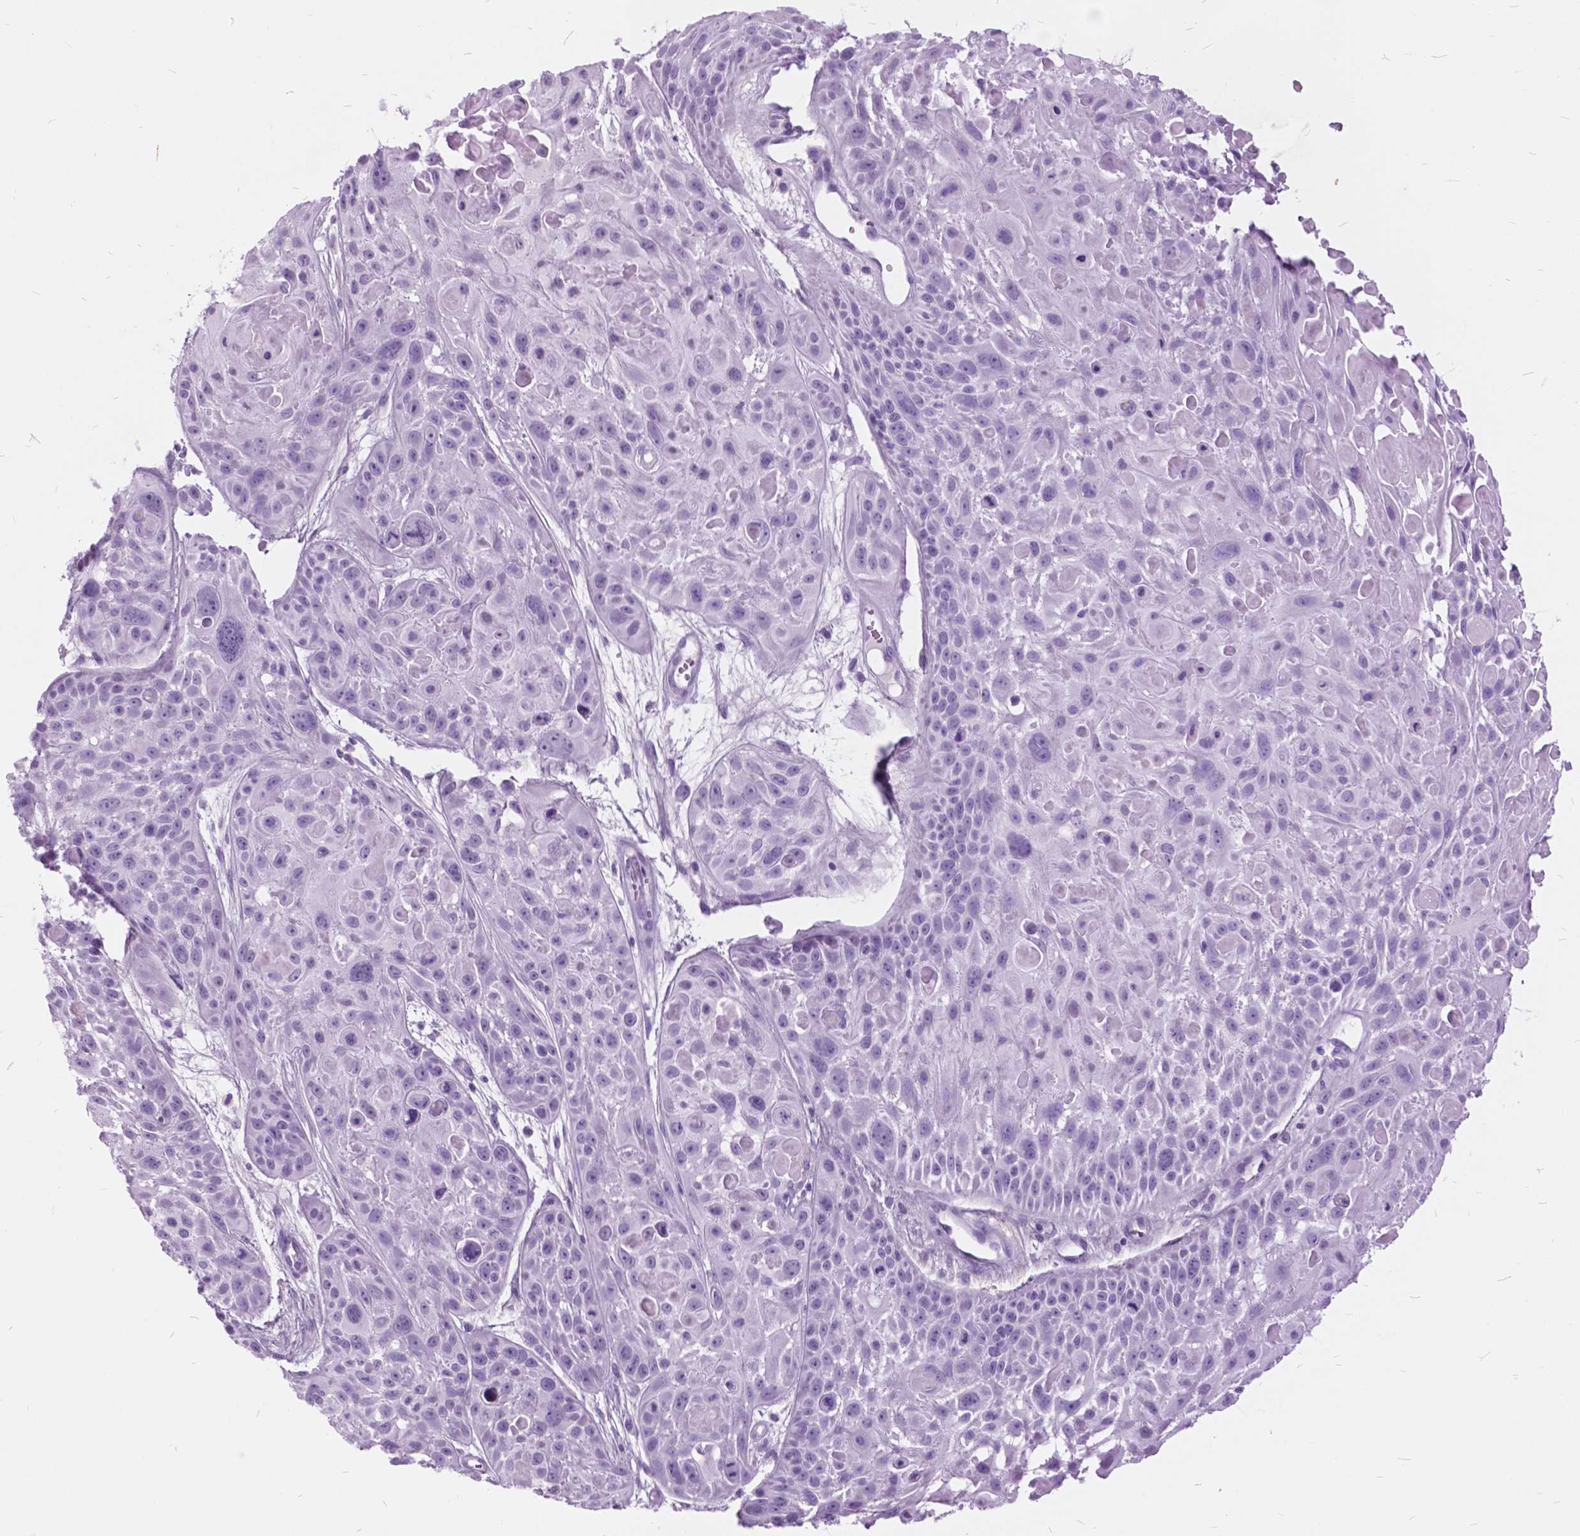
{"staining": {"intensity": "negative", "quantity": "none", "location": "none"}, "tissue": "skin cancer", "cell_type": "Tumor cells", "image_type": "cancer", "snomed": [{"axis": "morphology", "description": "Squamous cell carcinoma, NOS"}, {"axis": "topography", "description": "Skin"}, {"axis": "topography", "description": "Anal"}], "caption": "The photomicrograph reveals no staining of tumor cells in skin cancer.", "gene": "GDF9", "patient": {"sex": "female", "age": 75}}